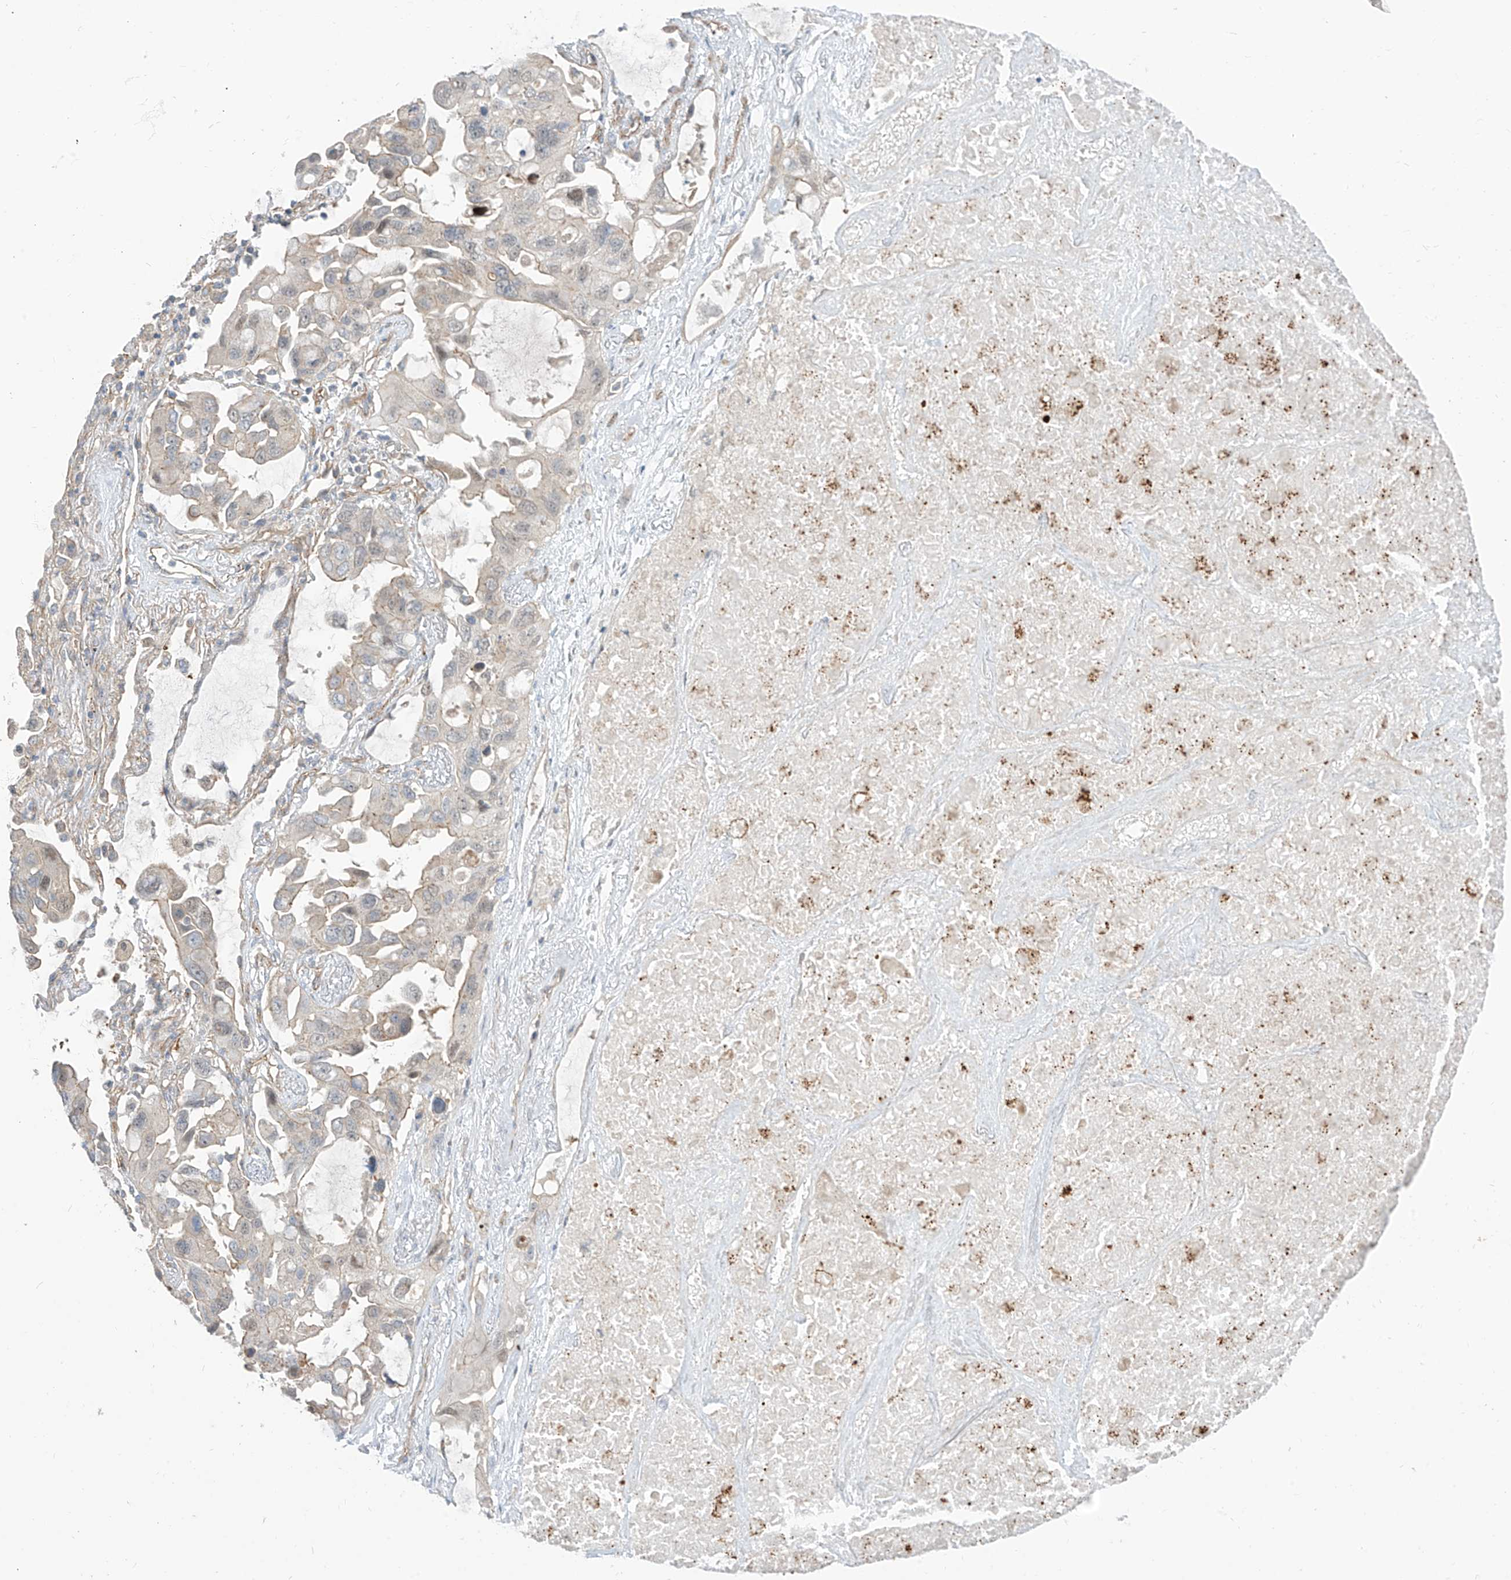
{"staining": {"intensity": "negative", "quantity": "none", "location": "none"}, "tissue": "lung cancer", "cell_type": "Tumor cells", "image_type": "cancer", "snomed": [{"axis": "morphology", "description": "Squamous cell carcinoma, NOS"}, {"axis": "topography", "description": "Lung"}], "caption": "The micrograph exhibits no staining of tumor cells in lung squamous cell carcinoma.", "gene": "EPHX4", "patient": {"sex": "female", "age": 73}}